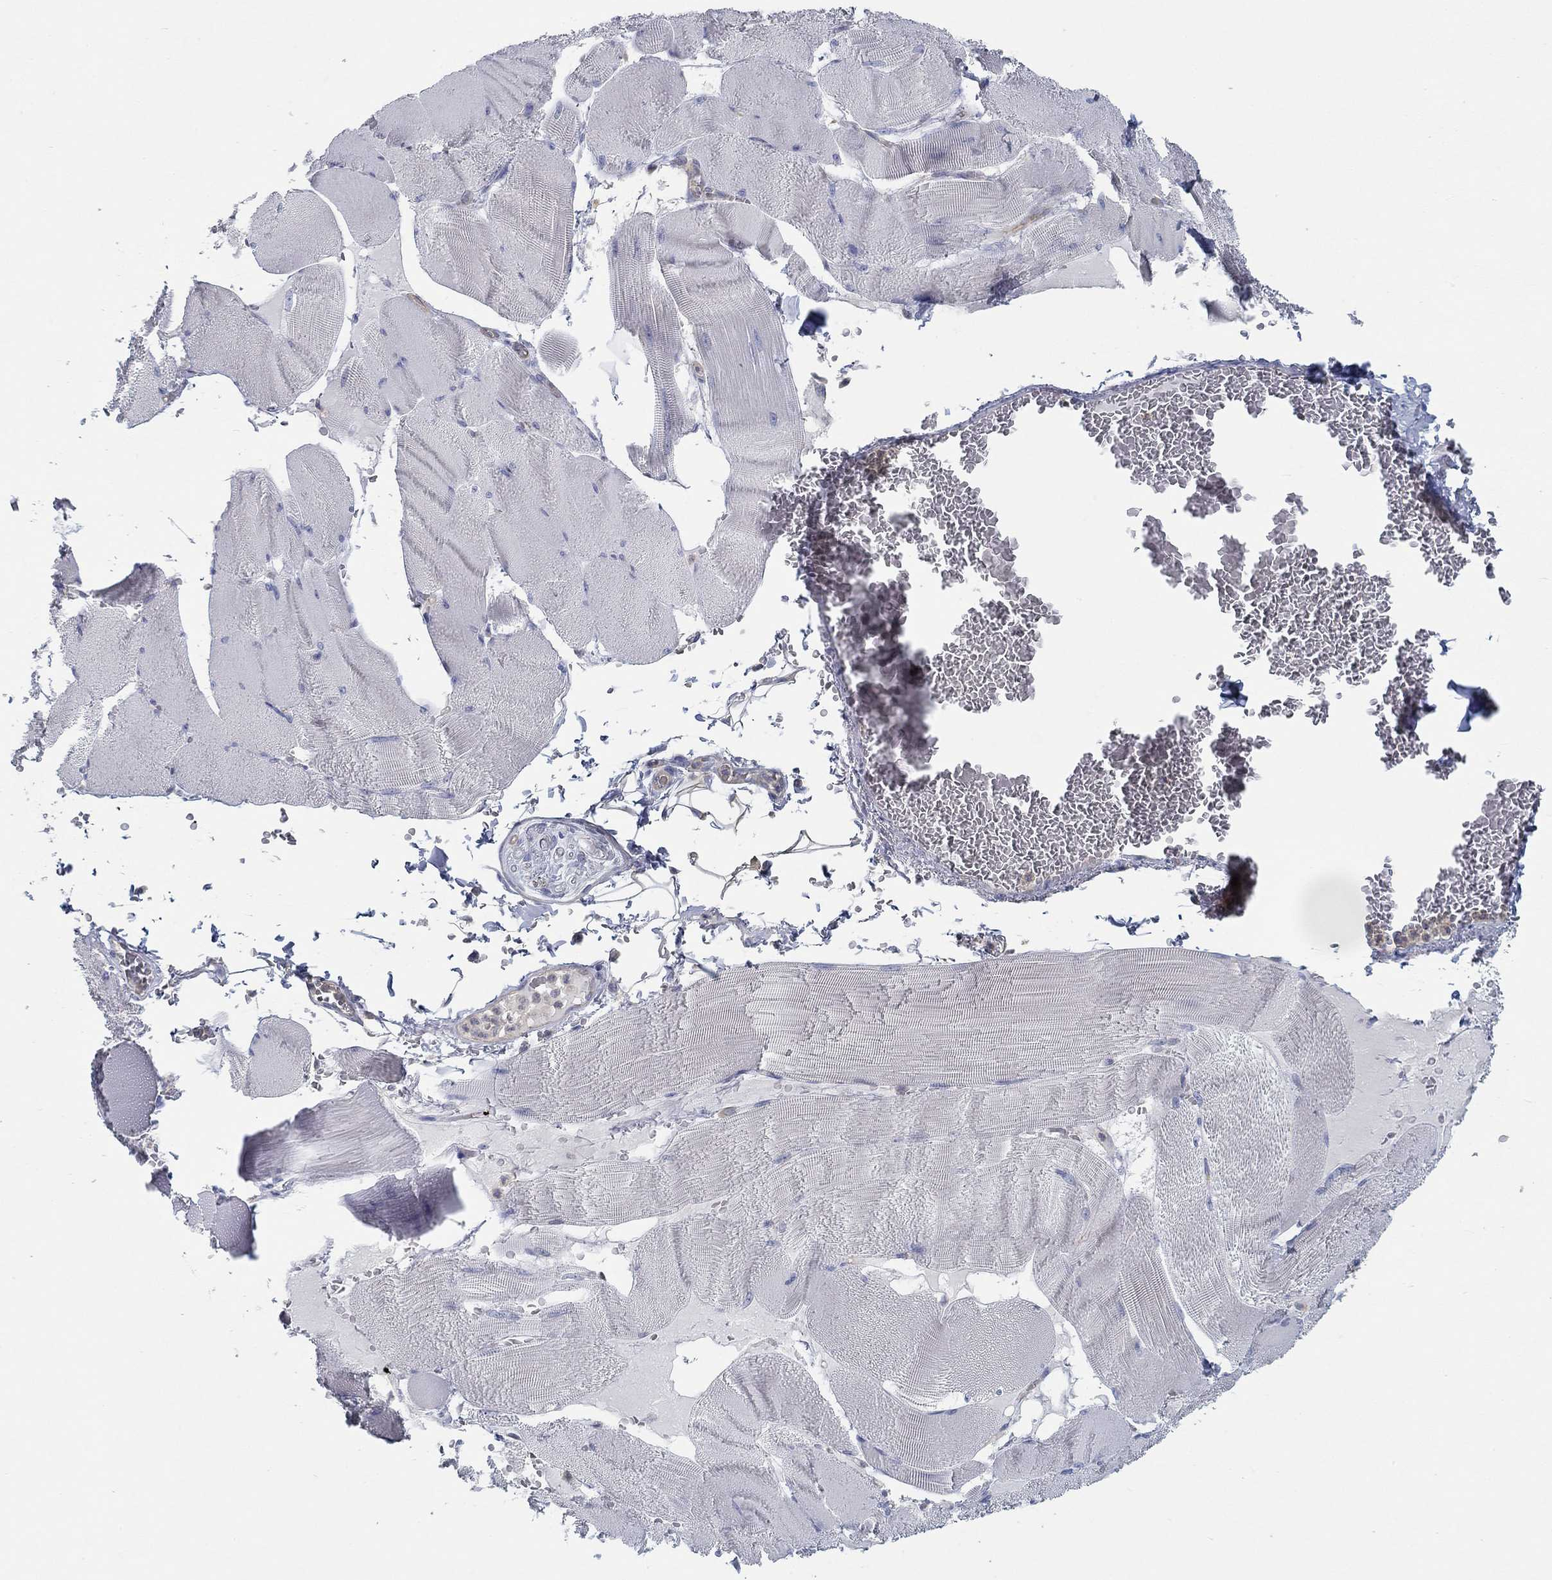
{"staining": {"intensity": "negative", "quantity": "none", "location": "none"}, "tissue": "skeletal muscle", "cell_type": "Myocytes", "image_type": "normal", "snomed": [{"axis": "morphology", "description": "Normal tissue, NOS"}, {"axis": "topography", "description": "Skeletal muscle"}], "caption": "Micrograph shows no significant protein positivity in myocytes of unremarkable skeletal muscle. (DAB immunohistochemistry, high magnification).", "gene": "BBOF1", "patient": {"sex": "male", "age": 56}}